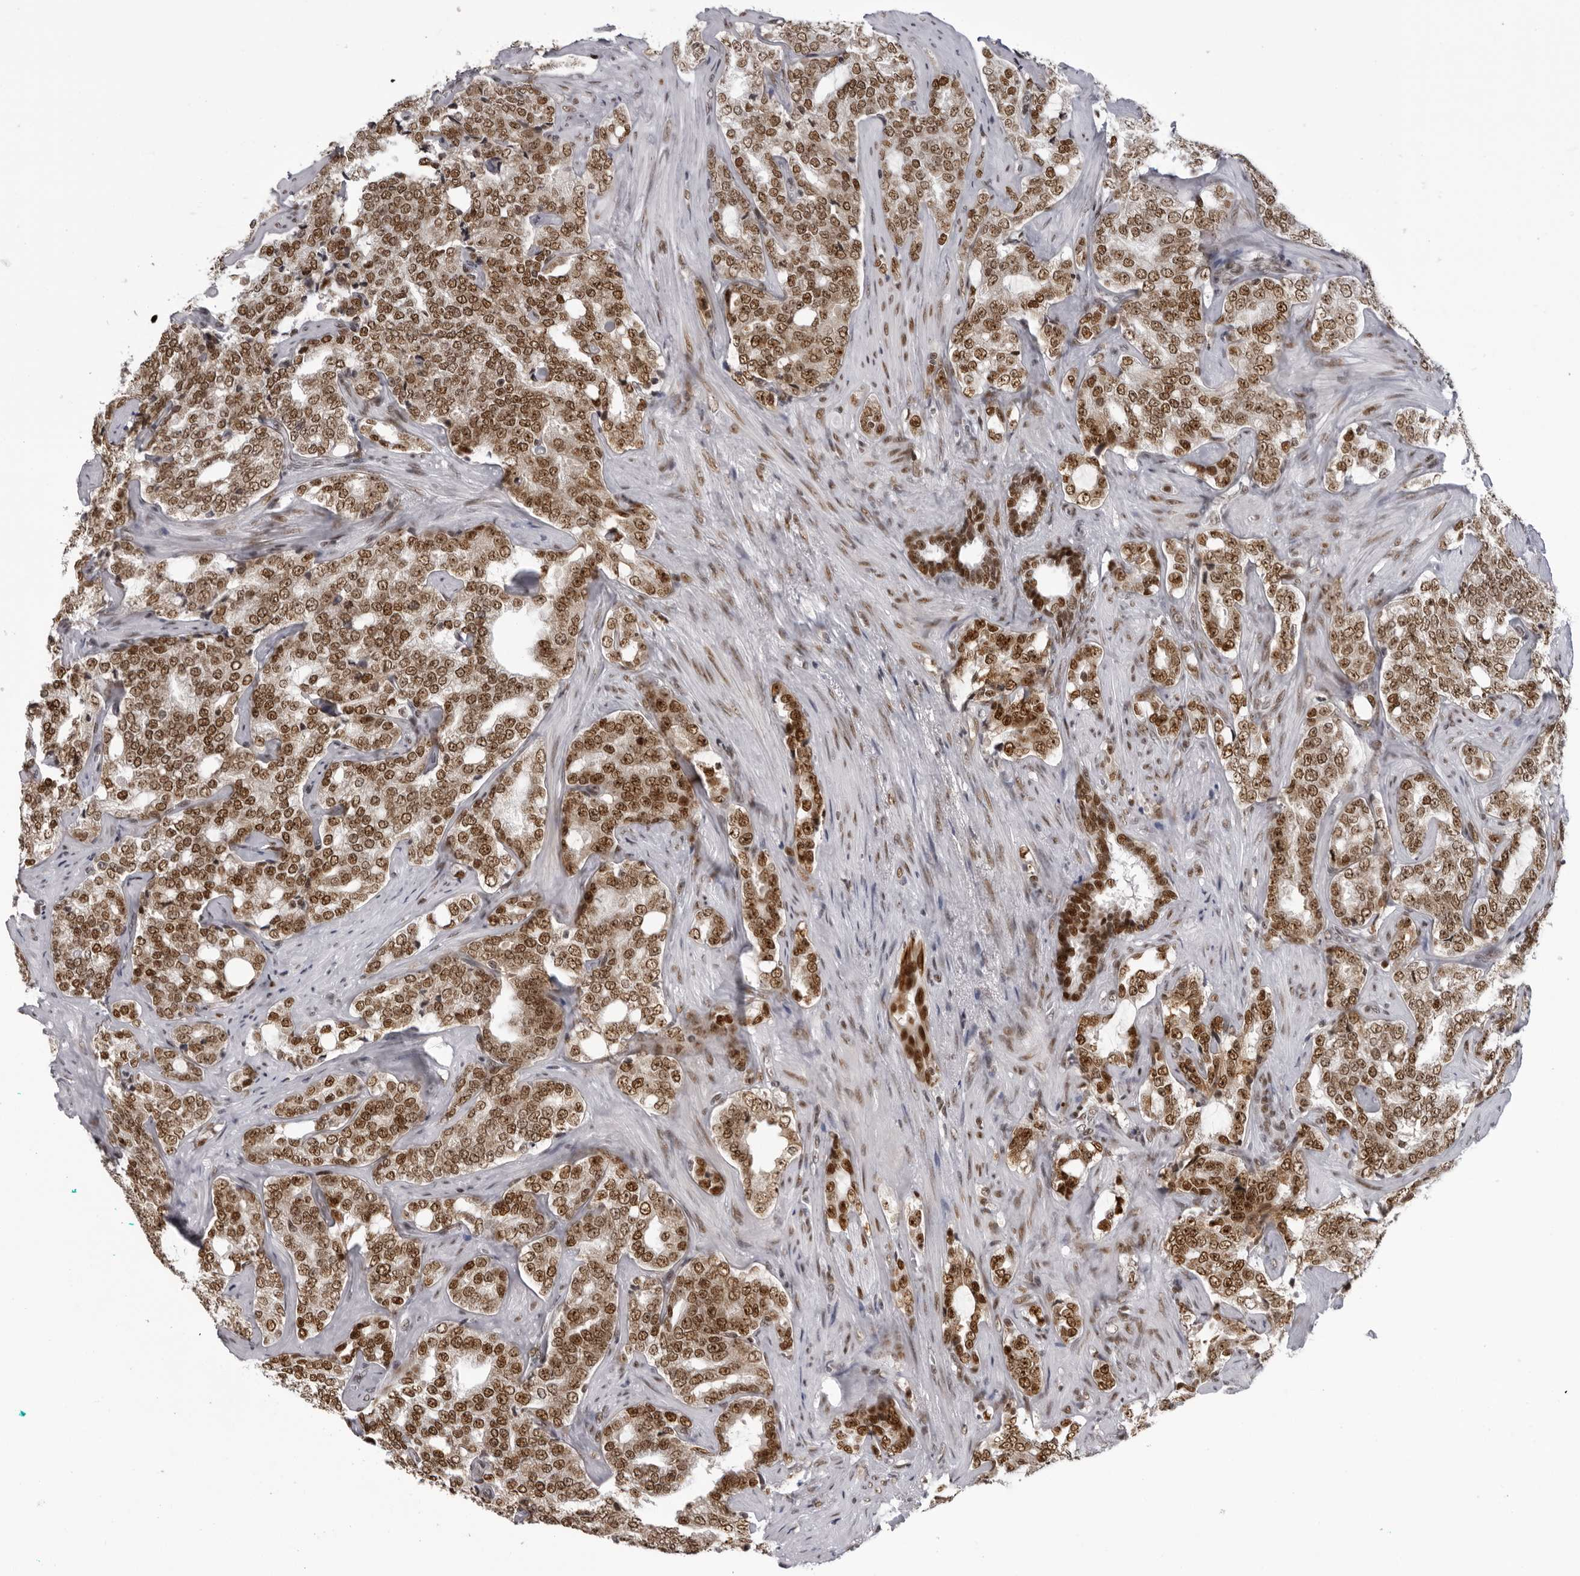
{"staining": {"intensity": "strong", "quantity": ">75%", "location": "nuclear"}, "tissue": "prostate cancer", "cell_type": "Tumor cells", "image_type": "cancer", "snomed": [{"axis": "morphology", "description": "Adenocarcinoma, High grade"}, {"axis": "topography", "description": "Prostate"}], "caption": "Prostate cancer (high-grade adenocarcinoma) was stained to show a protein in brown. There is high levels of strong nuclear staining in about >75% of tumor cells.", "gene": "HEXIM2", "patient": {"sex": "male", "age": 64}}